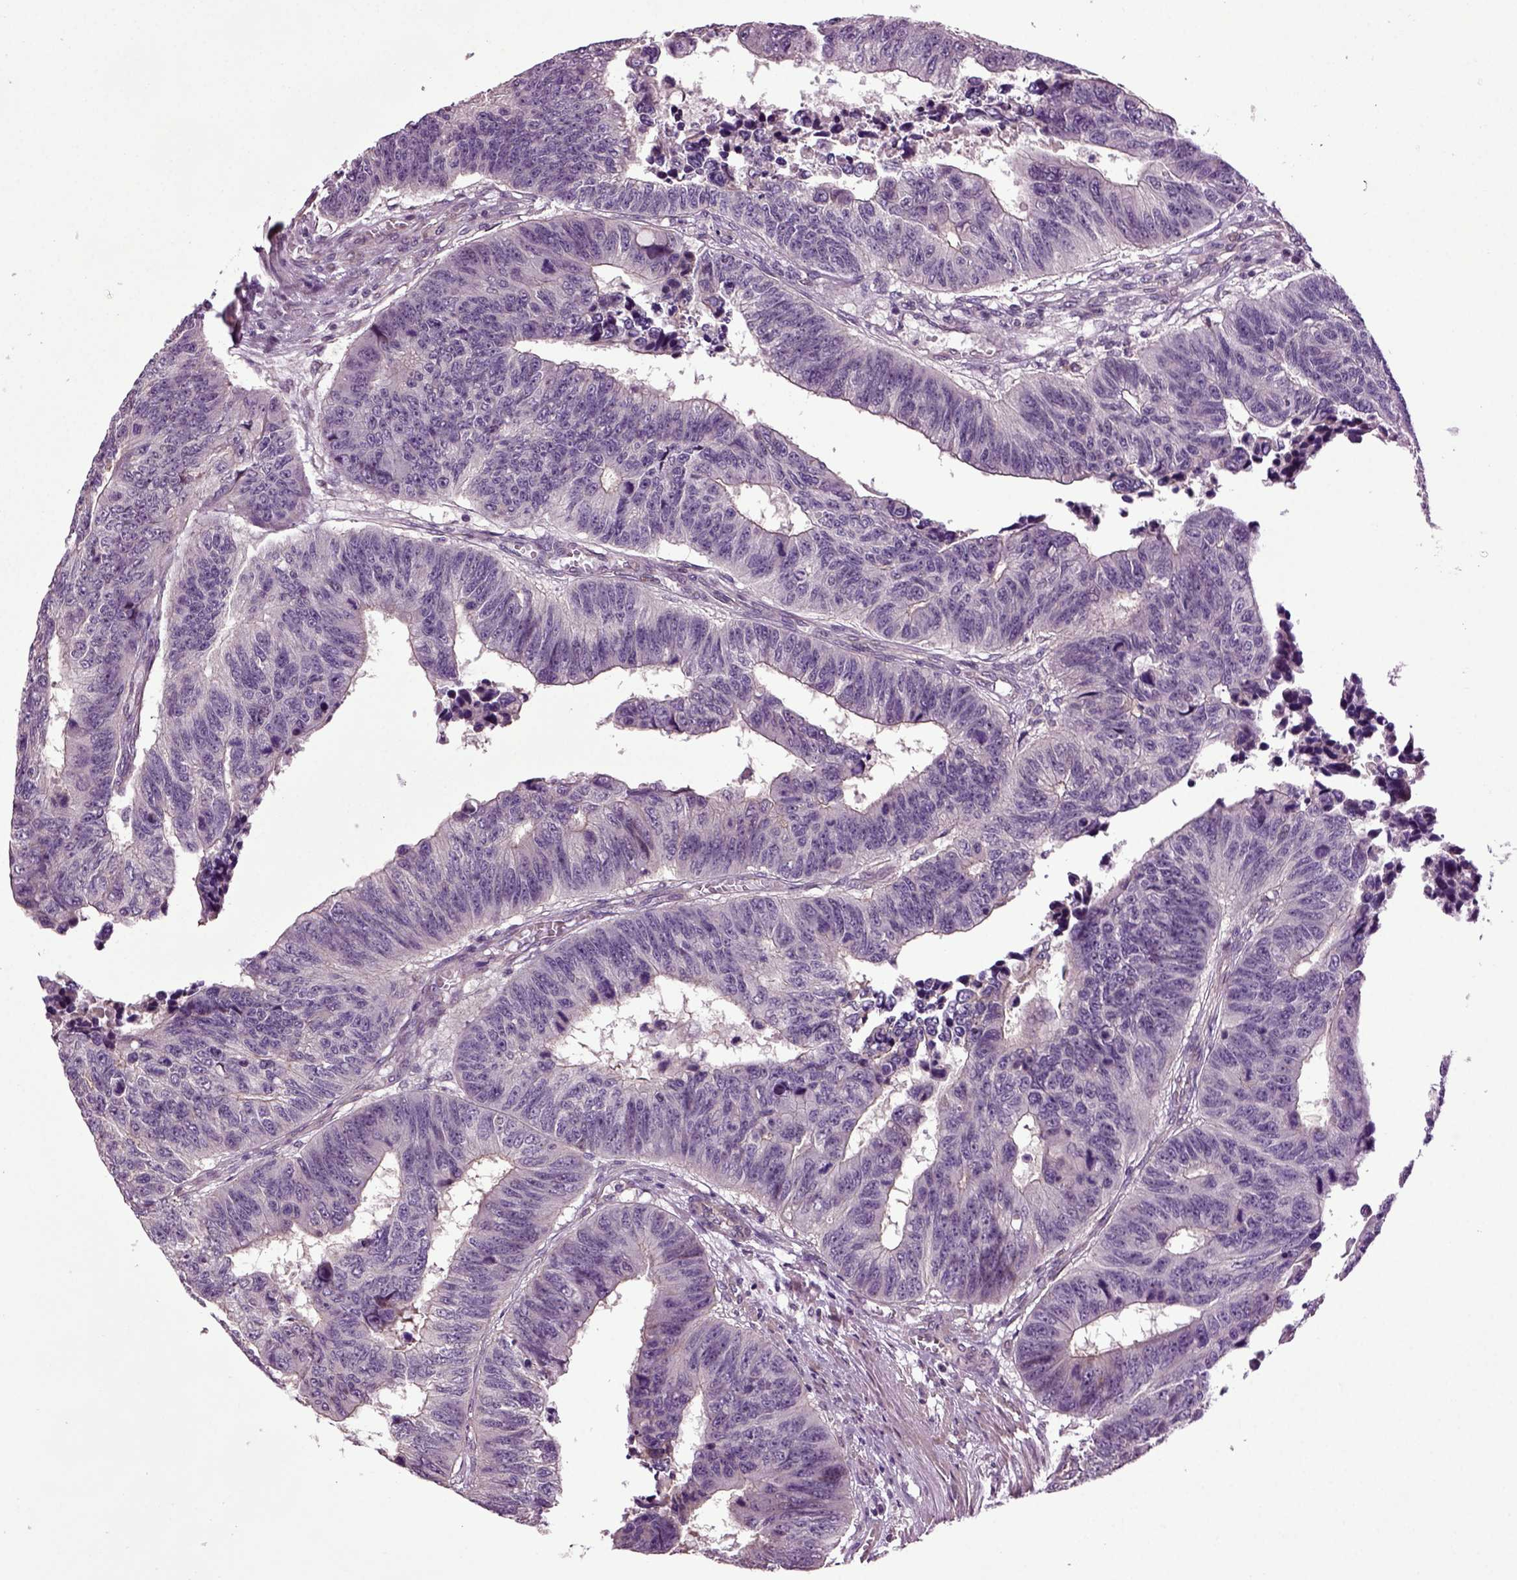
{"staining": {"intensity": "weak", "quantity": "<25%", "location": "cytoplasmic/membranous"}, "tissue": "colorectal cancer", "cell_type": "Tumor cells", "image_type": "cancer", "snomed": [{"axis": "morphology", "description": "Adenocarcinoma, NOS"}, {"axis": "topography", "description": "Rectum"}], "caption": "The immunohistochemistry (IHC) photomicrograph has no significant staining in tumor cells of adenocarcinoma (colorectal) tissue. (DAB (3,3'-diaminobenzidine) immunohistochemistry with hematoxylin counter stain).", "gene": "HAGHL", "patient": {"sex": "female", "age": 85}}